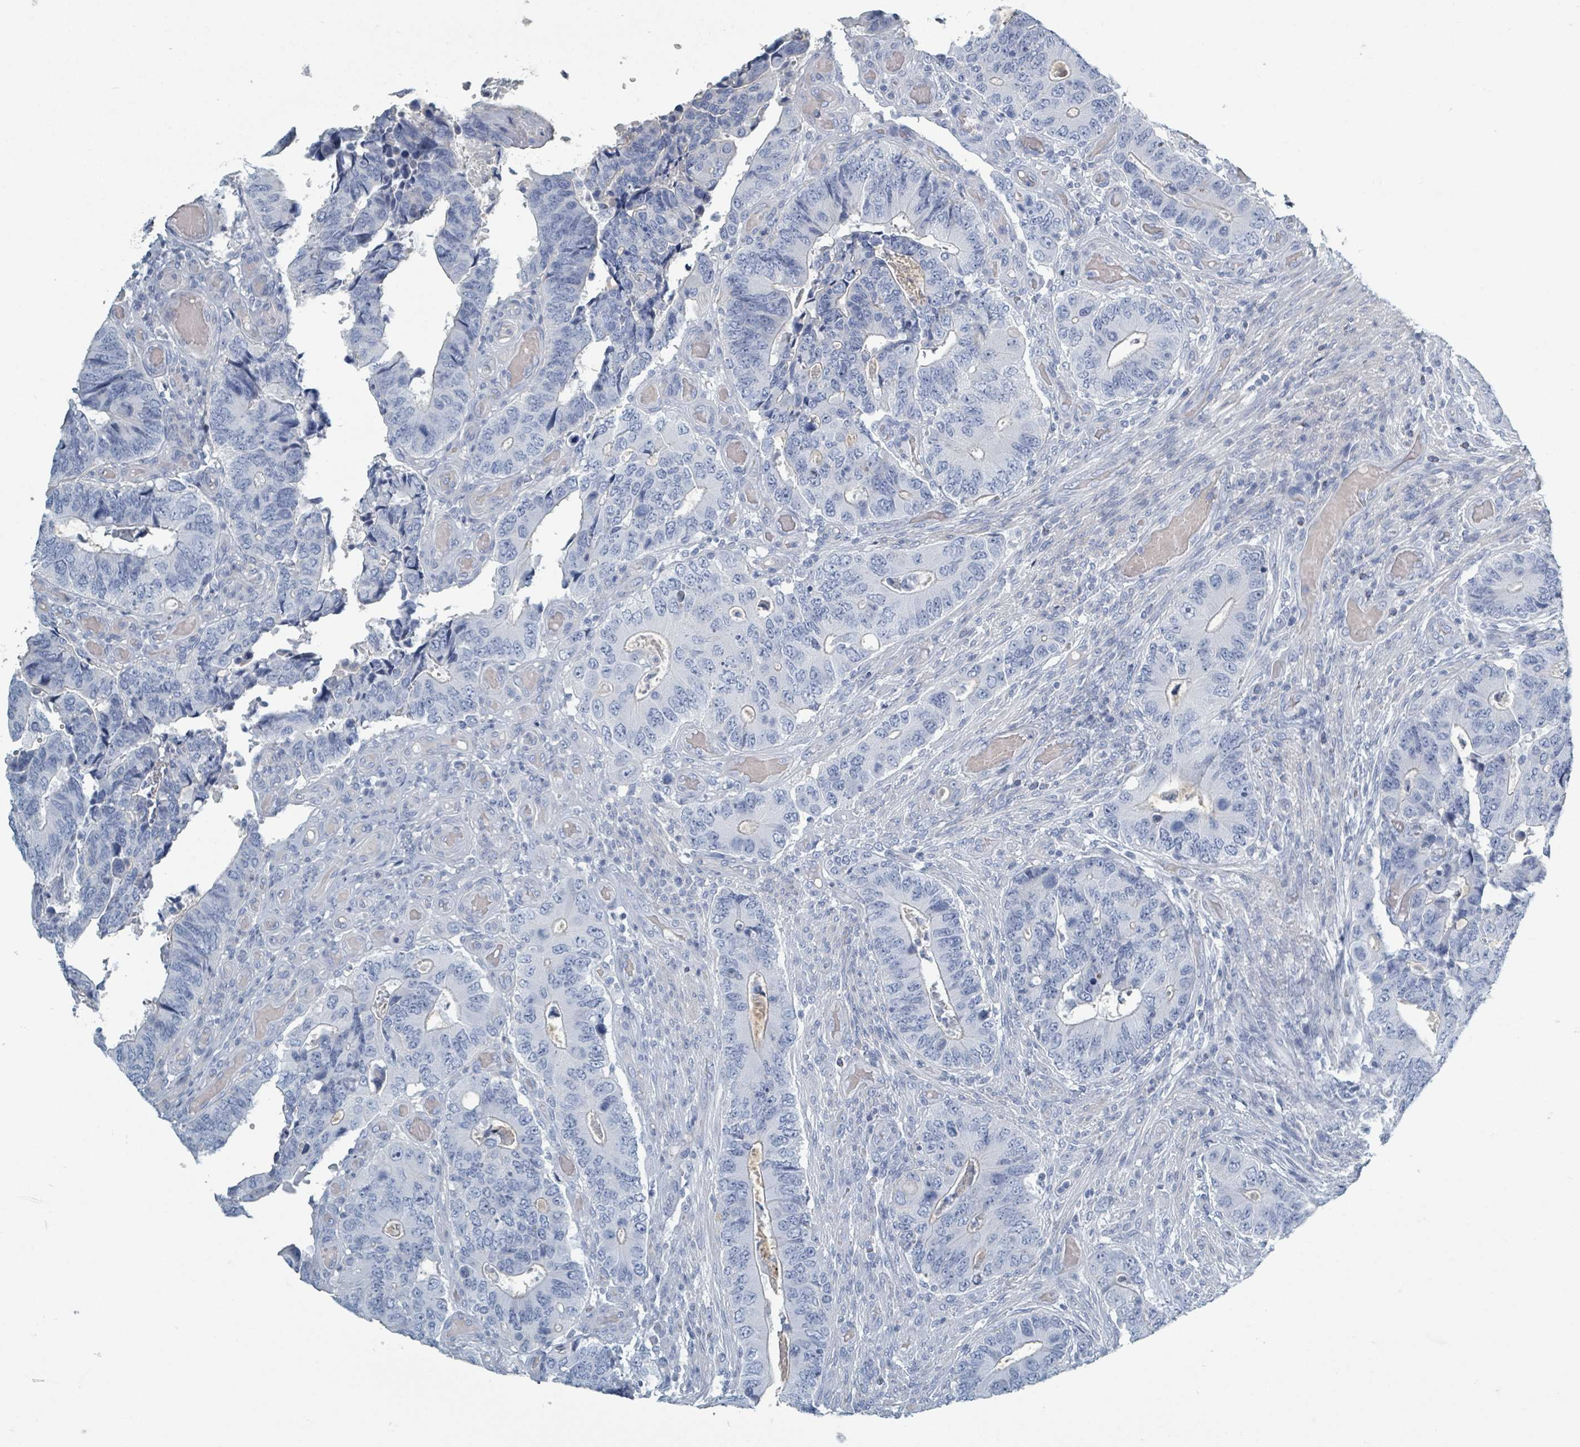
{"staining": {"intensity": "negative", "quantity": "none", "location": "none"}, "tissue": "colorectal cancer", "cell_type": "Tumor cells", "image_type": "cancer", "snomed": [{"axis": "morphology", "description": "Adenocarcinoma, NOS"}, {"axis": "topography", "description": "Colon"}], "caption": "High power microscopy photomicrograph of an immunohistochemistry micrograph of colorectal cancer, revealing no significant expression in tumor cells.", "gene": "HEATR5A", "patient": {"sex": "male", "age": 87}}